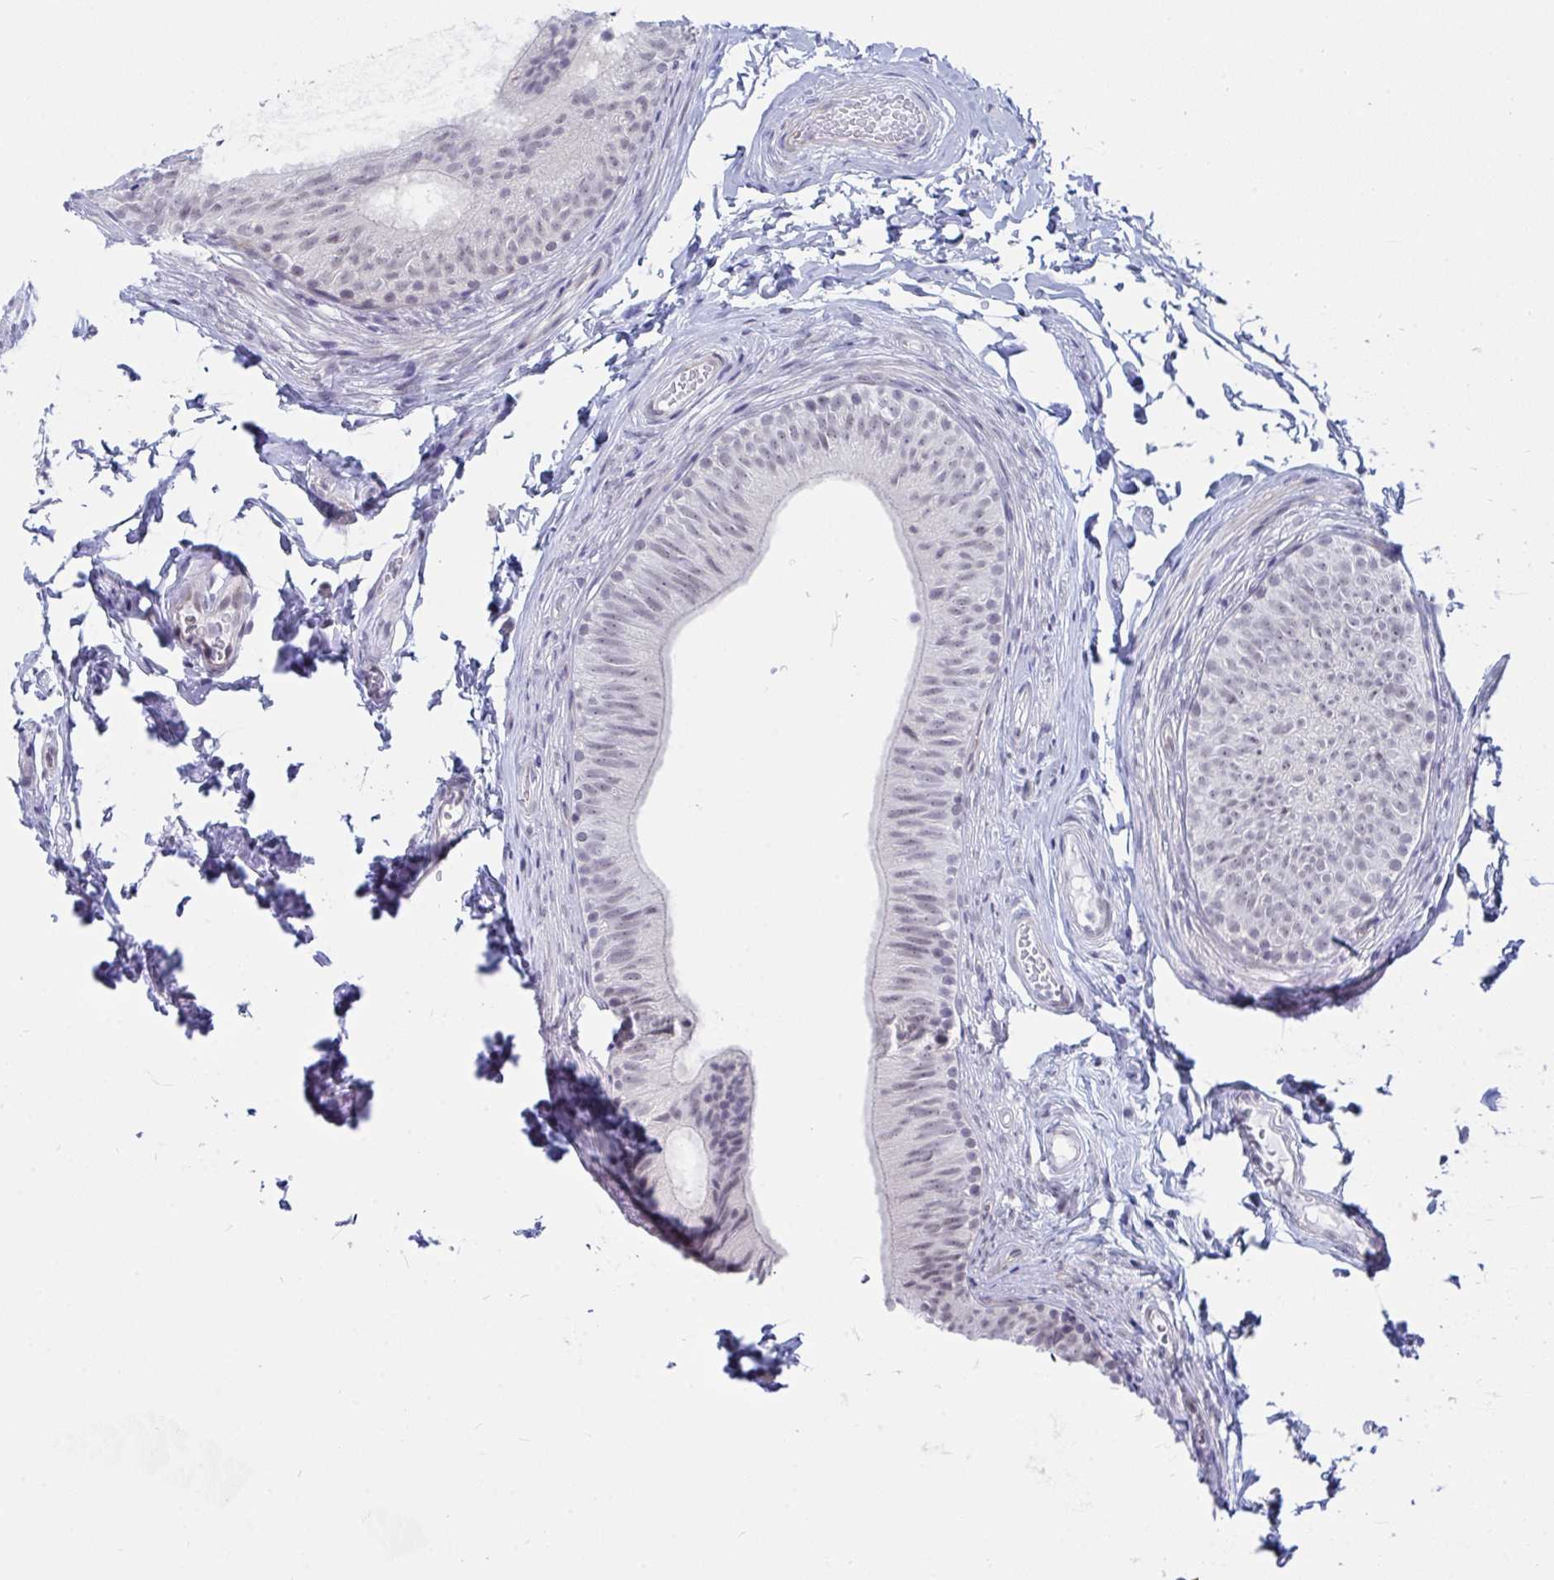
{"staining": {"intensity": "weak", "quantity": ">75%", "location": "nuclear"}, "tissue": "epididymis", "cell_type": "Glandular cells", "image_type": "normal", "snomed": [{"axis": "morphology", "description": "Normal tissue, NOS"}, {"axis": "topography", "description": "Epididymis, spermatic cord, NOS"}, {"axis": "topography", "description": "Epididymis"}, {"axis": "topography", "description": "Peripheral nerve tissue"}], "caption": "High-magnification brightfield microscopy of benign epididymis stained with DAB (brown) and counterstained with hematoxylin (blue). glandular cells exhibit weak nuclear expression is identified in about>75% of cells. (Brightfield microscopy of DAB IHC at high magnification).", "gene": "DAOA", "patient": {"sex": "male", "age": 29}}